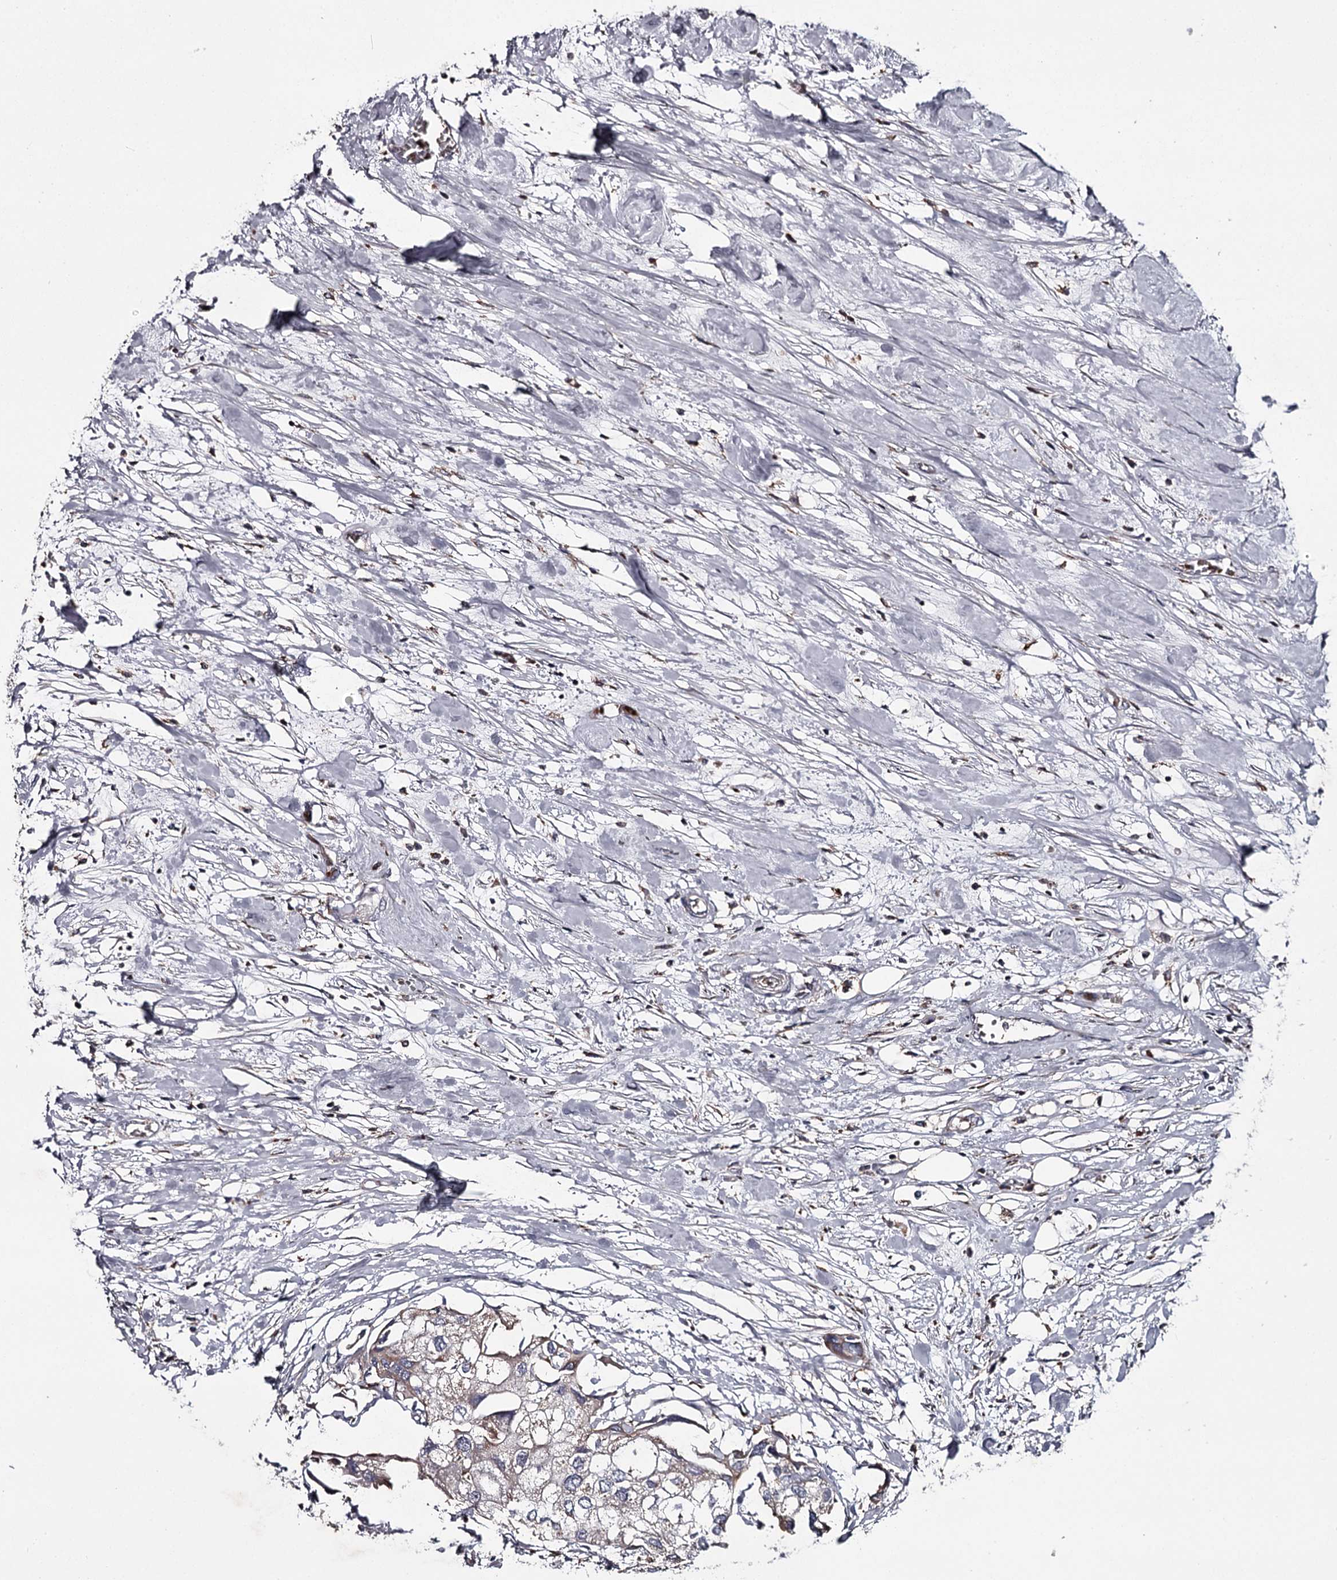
{"staining": {"intensity": "weak", "quantity": "<25%", "location": "cytoplasmic/membranous"}, "tissue": "urothelial cancer", "cell_type": "Tumor cells", "image_type": "cancer", "snomed": [{"axis": "morphology", "description": "Urothelial carcinoma, High grade"}, {"axis": "topography", "description": "Urinary bladder"}], "caption": "The photomicrograph demonstrates no staining of tumor cells in high-grade urothelial carcinoma. (DAB immunohistochemistry, high magnification).", "gene": "RASSF6", "patient": {"sex": "male", "age": 64}}